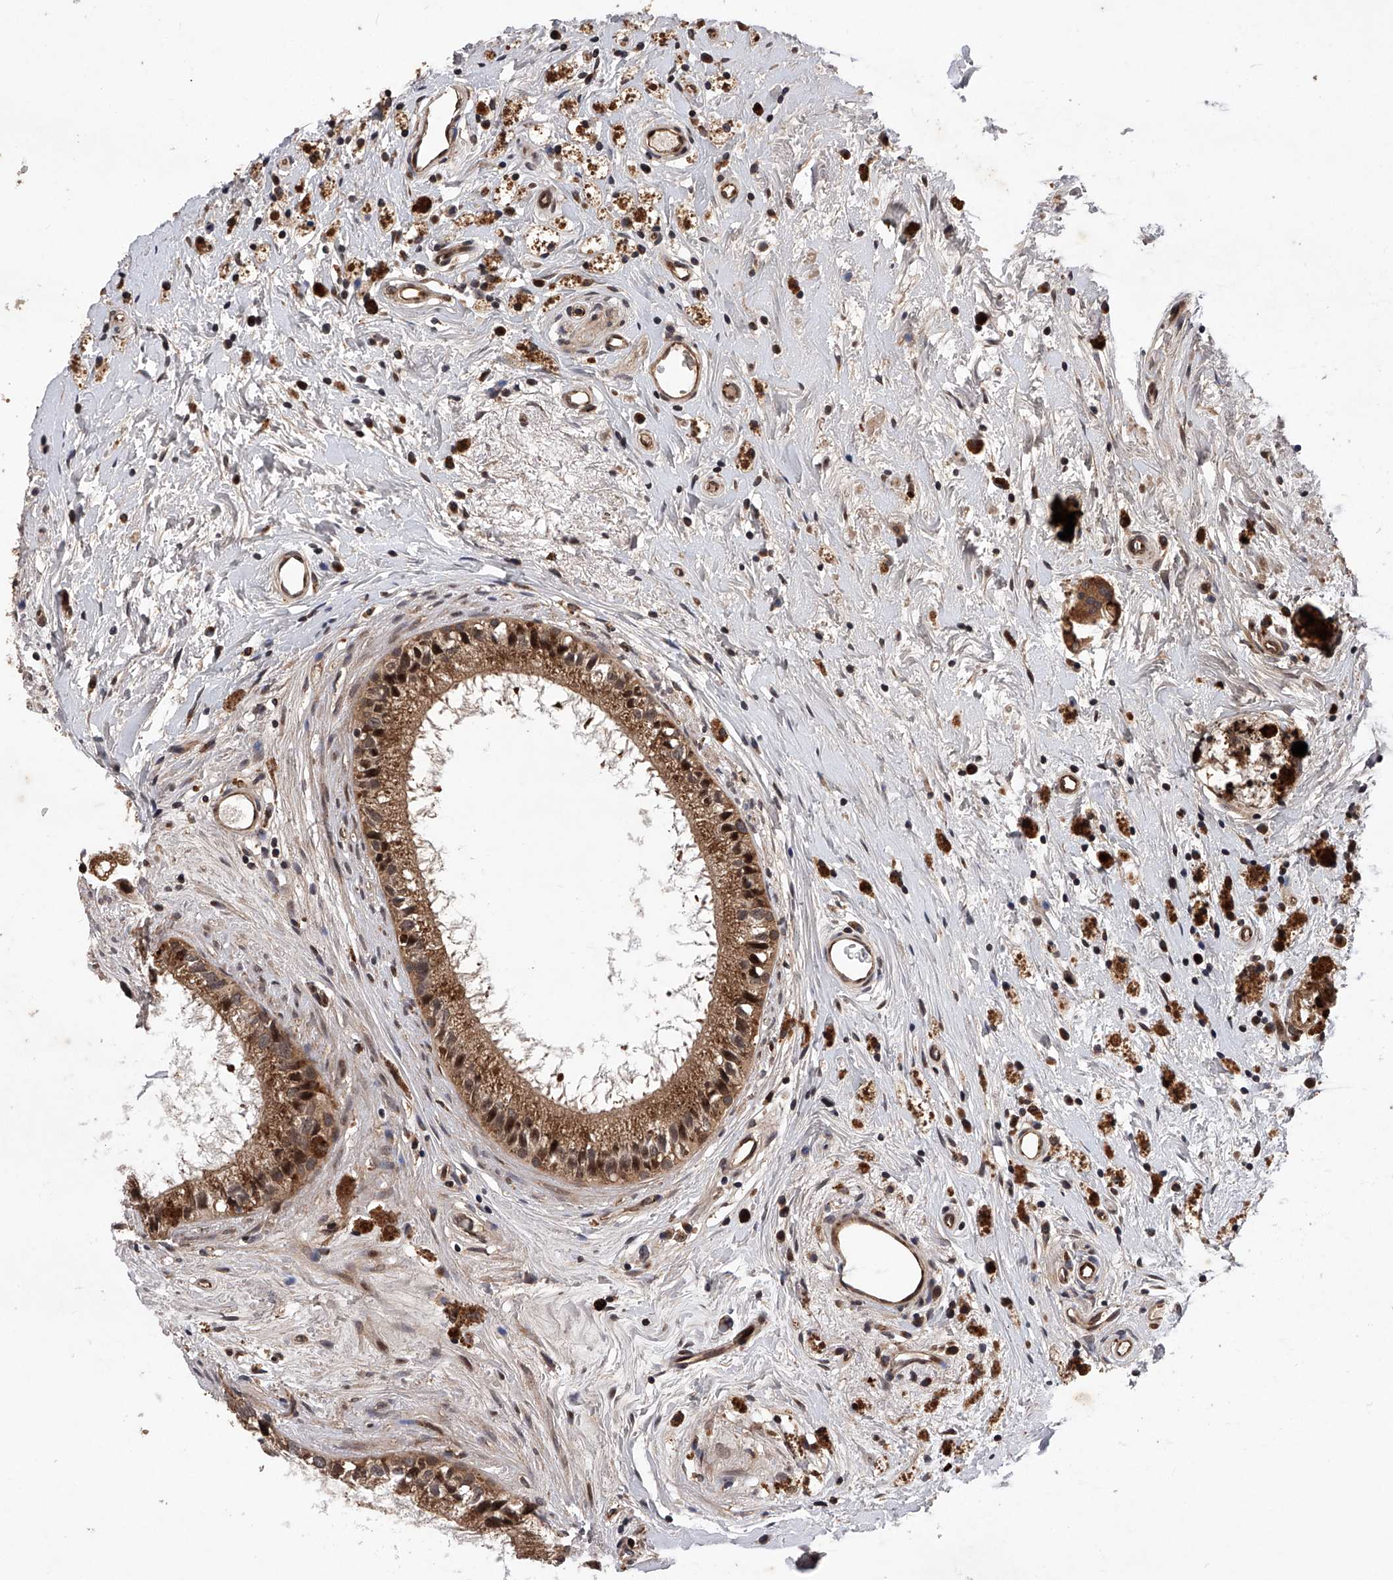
{"staining": {"intensity": "moderate", "quantity": ">75%", "location": "cytoplasmic/membranous,nuclear"}, "tissue": "epididymis", "cell_type": "Glandular cells", "image_type": "normal", "snomed": [{"axis": "morphology", "description": "Normal tissue, NOS"}, {"axis": "topography", "description": "Epididymis"}], "caption": "Moderate cytoplasmic/membranous,nuclear protein expression is appreciated in approximately >75% of glandular cells in epididymis. Using DAB (3,3'-diaminobenzidine) (brown) and hematoxylin (blue) stains, captured at high magnification using brightfield microscopy.", "gene": "MAP3K11", "patient": {"sex": "male", "age": 80}}